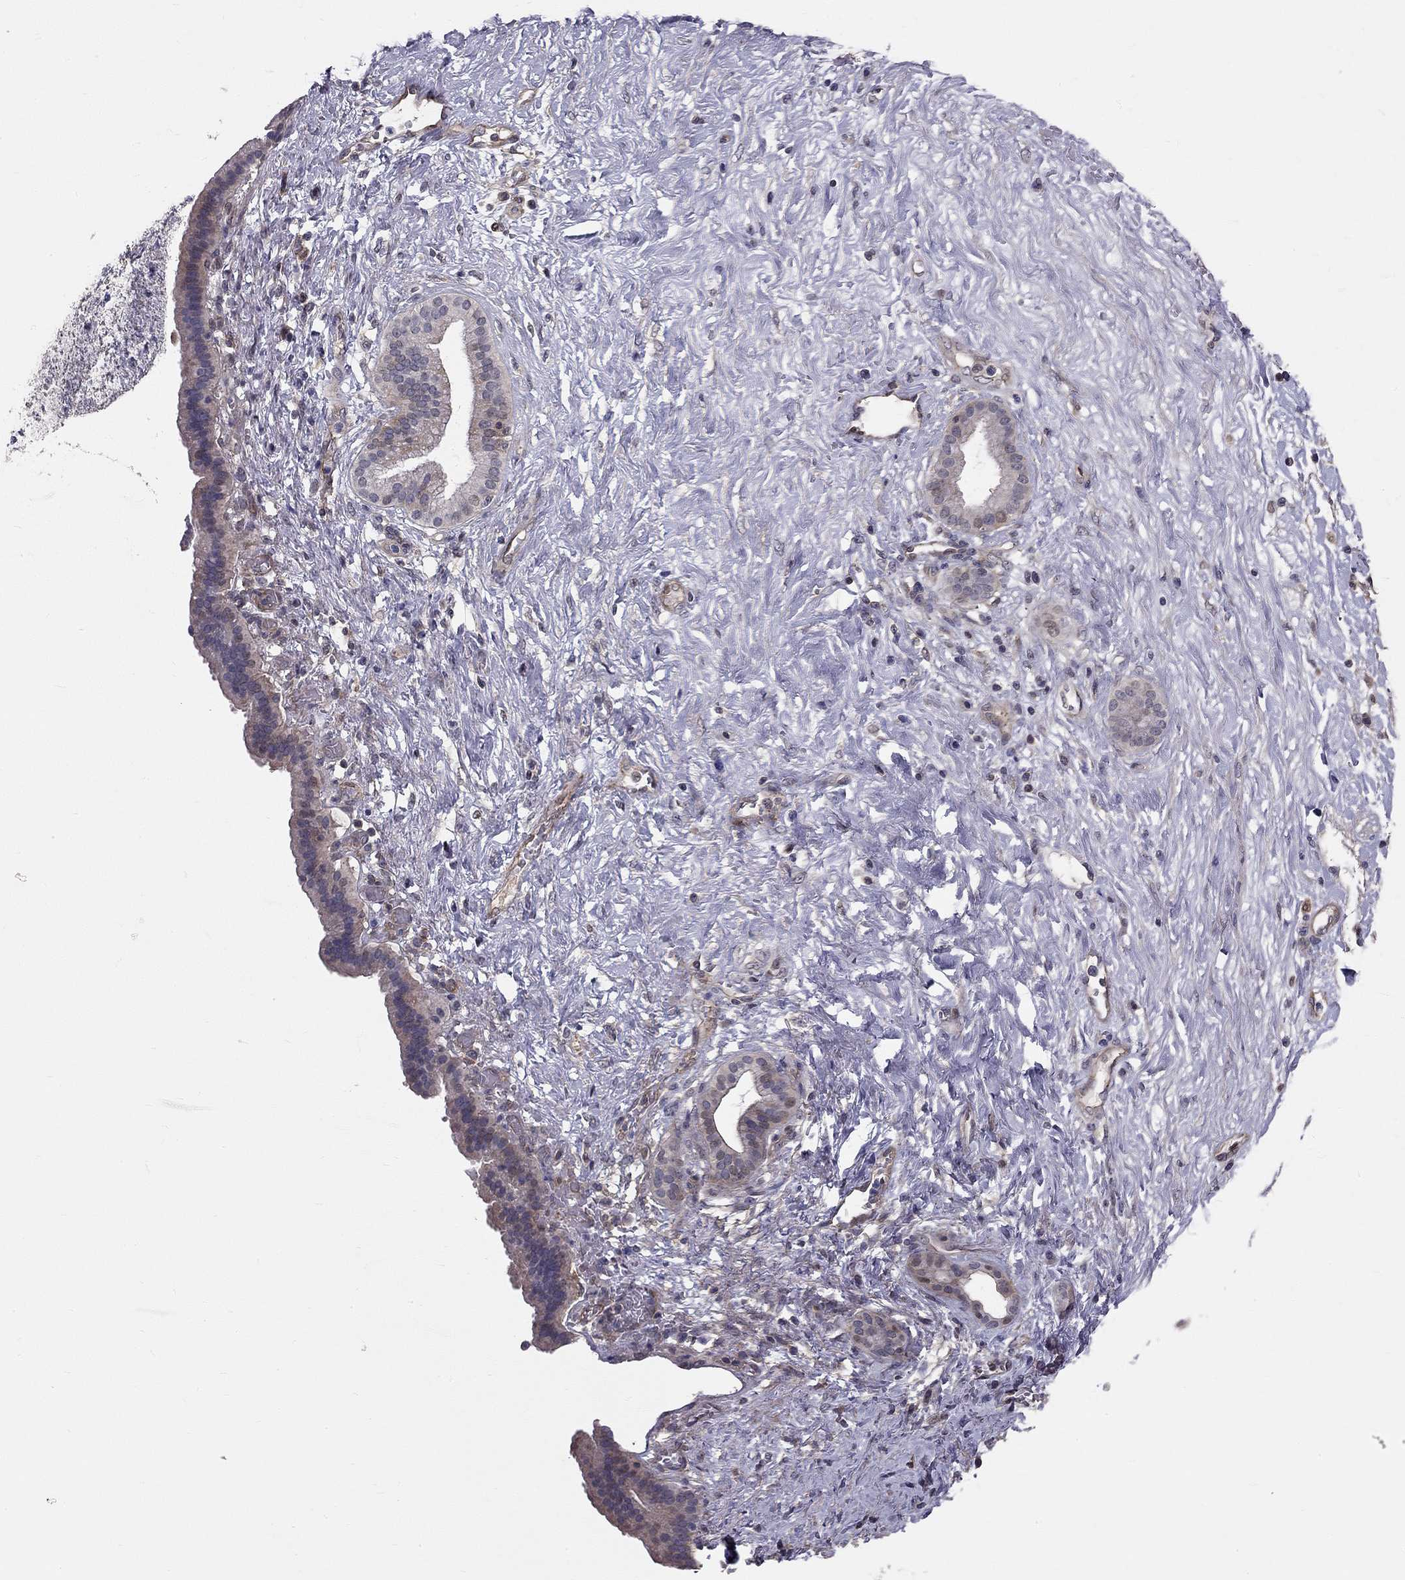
{"staining": {"intensity": "weak", "quantity": "<25%", "location": "cytoplasmic/membranous"}, "tissue": "pancreatic cancer", "cell_type": "Tumor cells", "image_type": "cancer", "snomed": [{"axis": "morphology", "description": "Adenocarcinoma, NOS"}, {"axis": "topography", "description": "Pancreas"}], "caption": "Tumor cells show no significant expression in pancreatic adenocarcinoma.", "gene": "GJB4", "patient": {"sex": "male", "age": 44}}